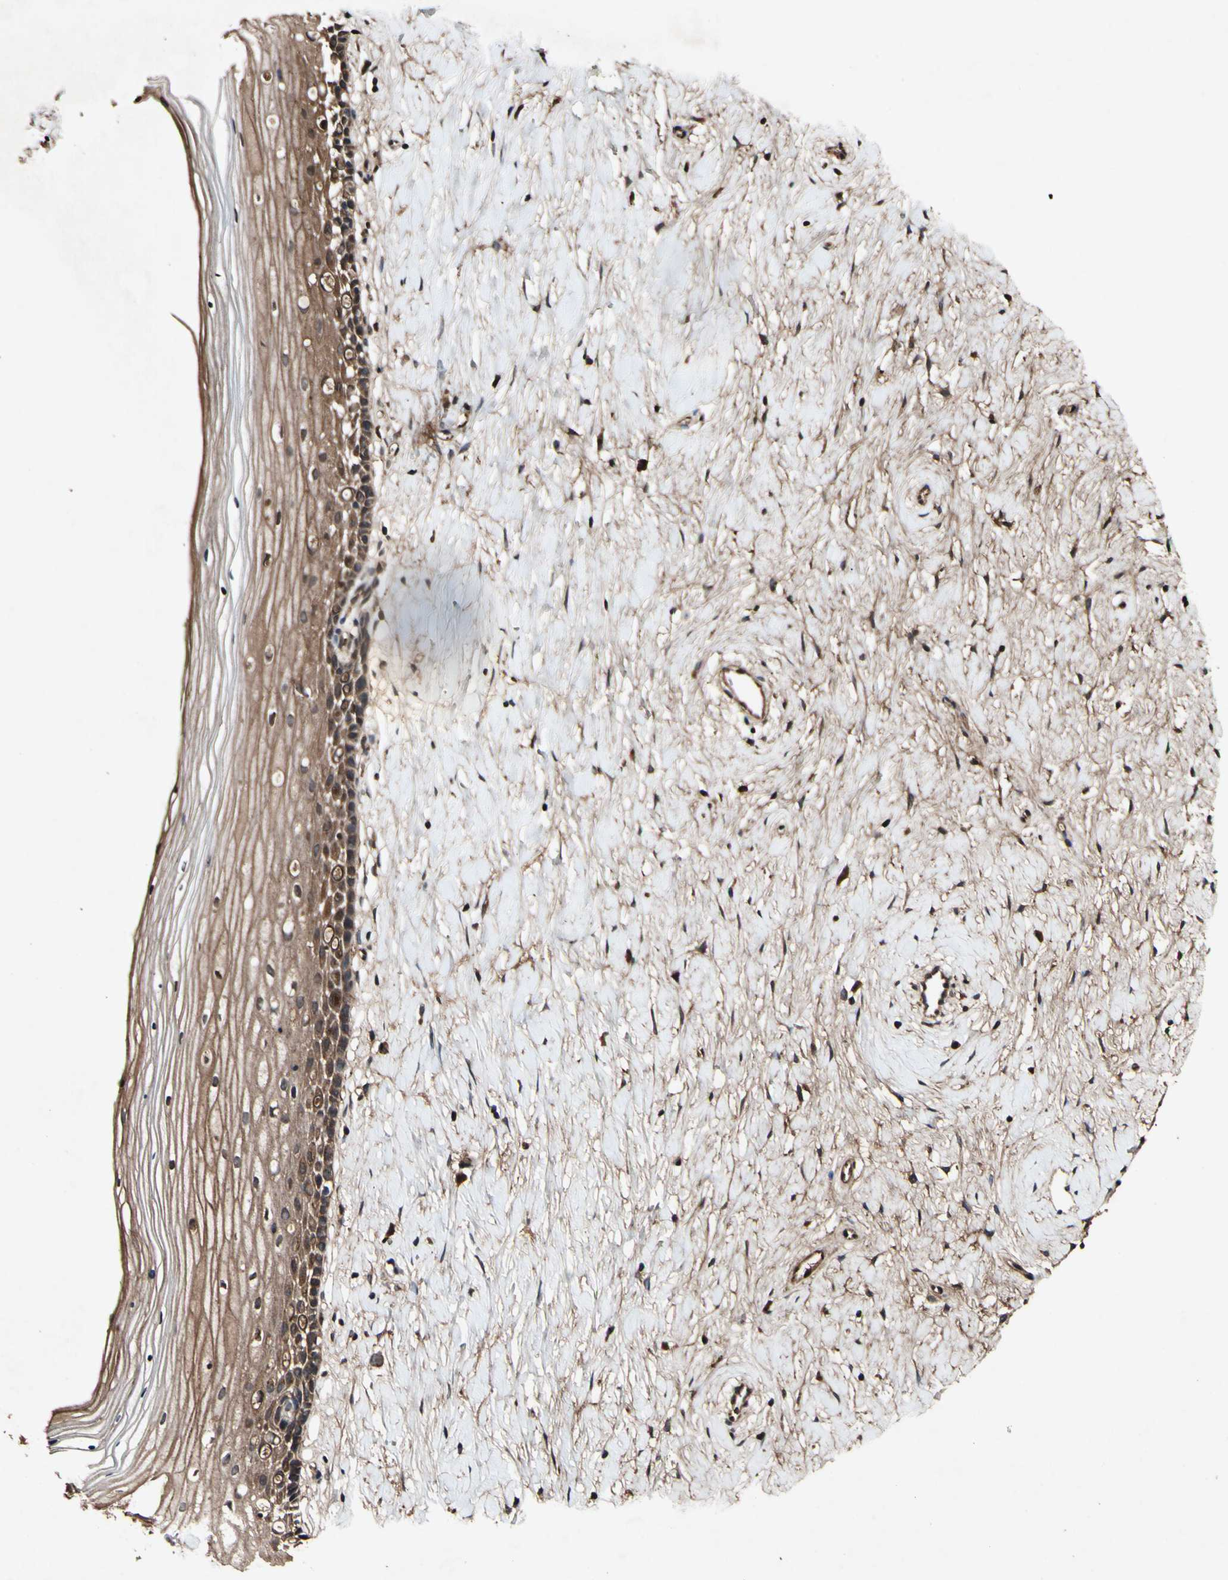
{"staining": {"intensity": "strong", "quantity": ">75%", "location": "cytoplasmic/membranous"}, "tissue": "cervix", "cell_type": "Glandular cells", "image_type": "normal", "snomed": [{"axis": "morphology", "description": "Normal tissue, NOS"}, {"axis": "topography", "description": "Cervix"}], "caption": "Immunohistochemical staining of benign cervix exhibits >75% levels of strong cytoplasmic/membranous protein positivity in about >75% of glandular cells. (brown staining indicates protein expression, while blue staining denotes nuclei).", "gene": "PLAT", "patient": {"sex": "female", "age": 39}}